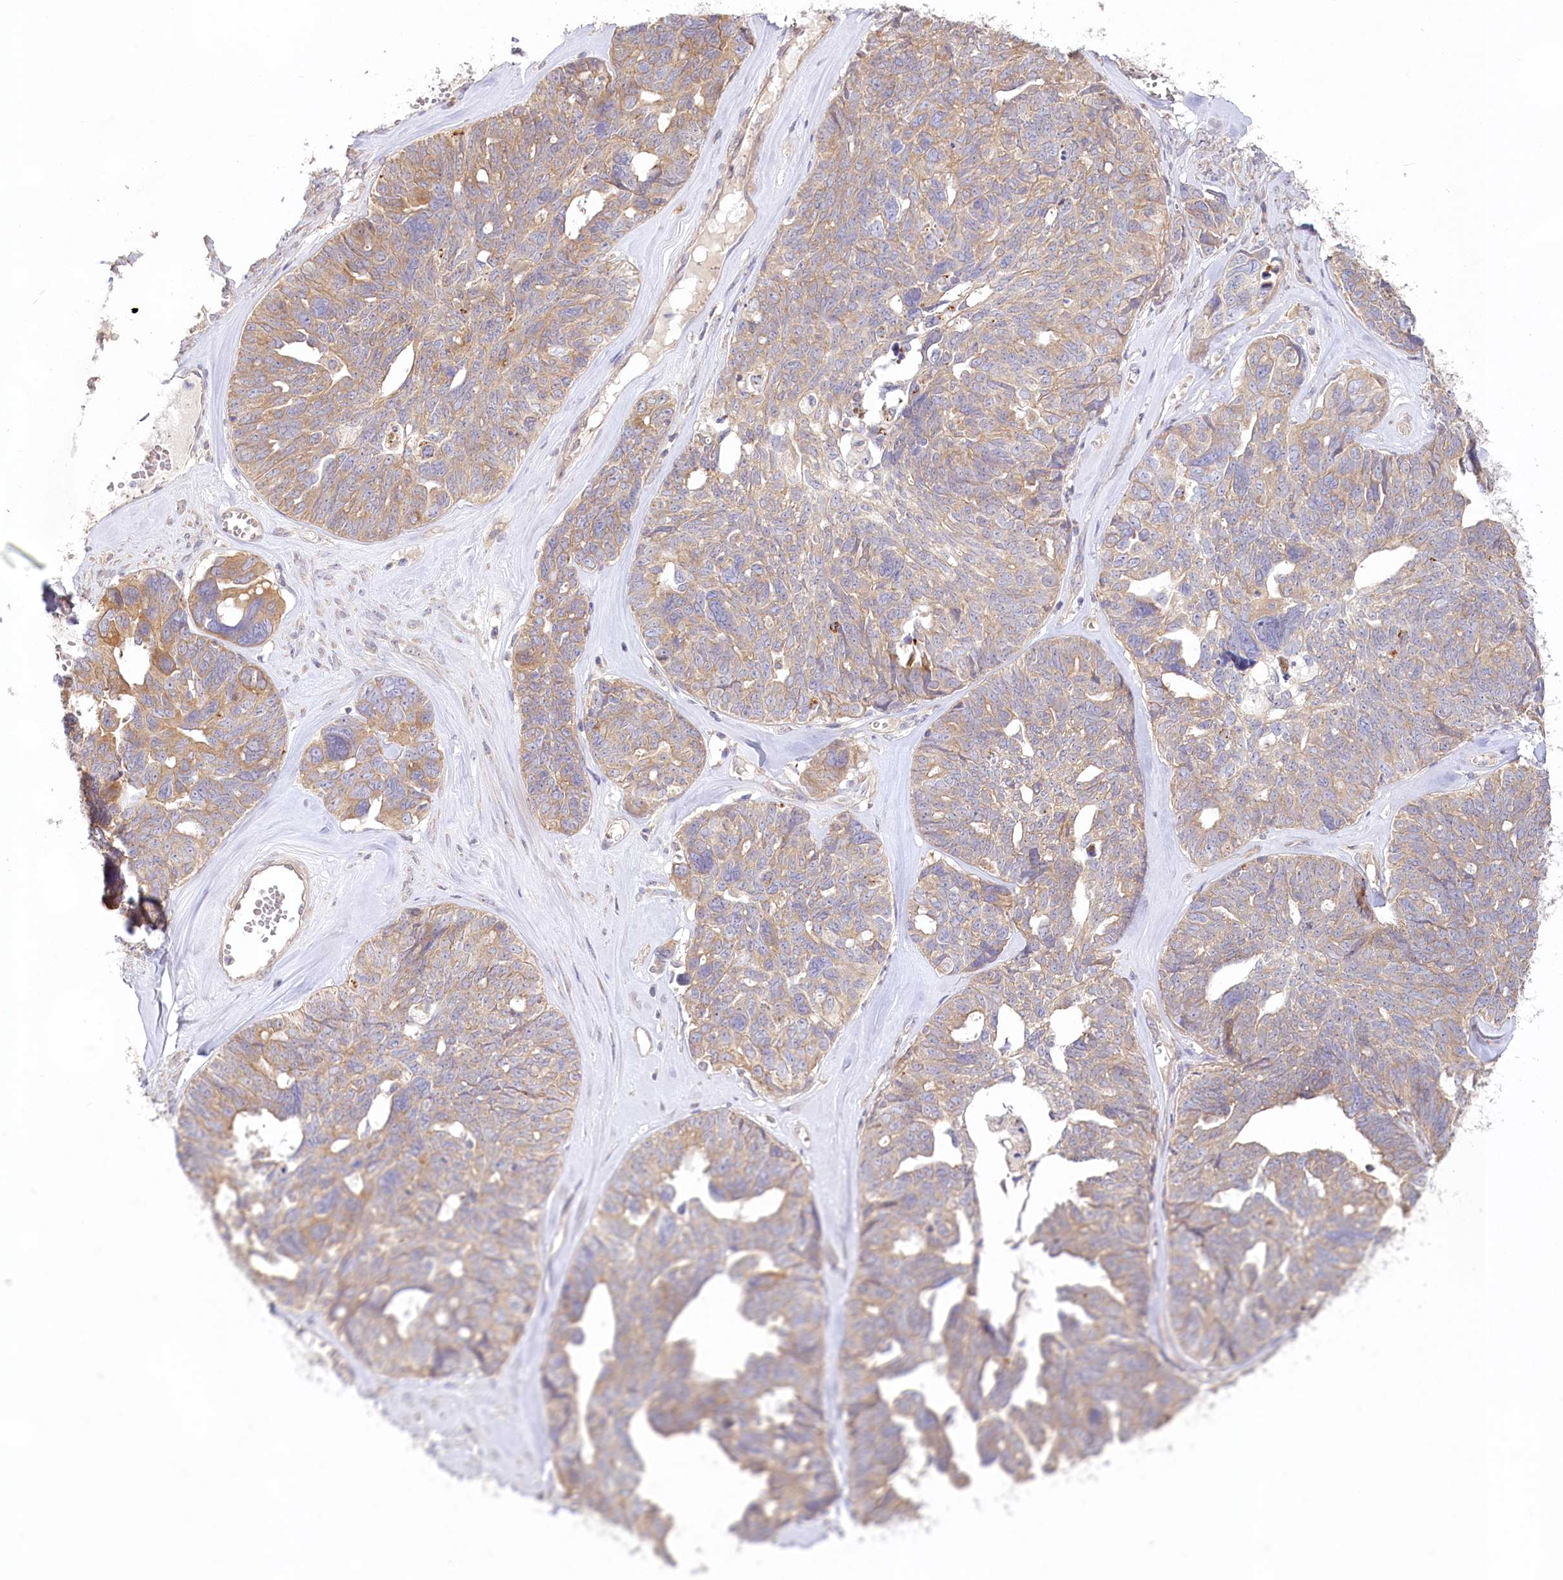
{"staining": {"intensity": "moderate", "quantity": "25%-75%", "location": "cytoplasmic/membranous"}, "tissue": "ovarian cancer", "cell_type": "Tumor cells", "image_type": "cancer", "snomed": [{"axis": "morphology", "description": "Cystadenocarcinoma, serous, NOS"}, {"axis": "topography", "description": "Ovary"}], "caption": "DAB (3,3'-diaminobenzidine) immunohistochemical staining of human serous cystadenocarcinoma (ovarian) reveals moderate cytoplasmic/membranous protein expression in about 25%-75% of tumor cells.", "gene": "PYROXD1", "patient": {"sex": "female", "age": 79}}